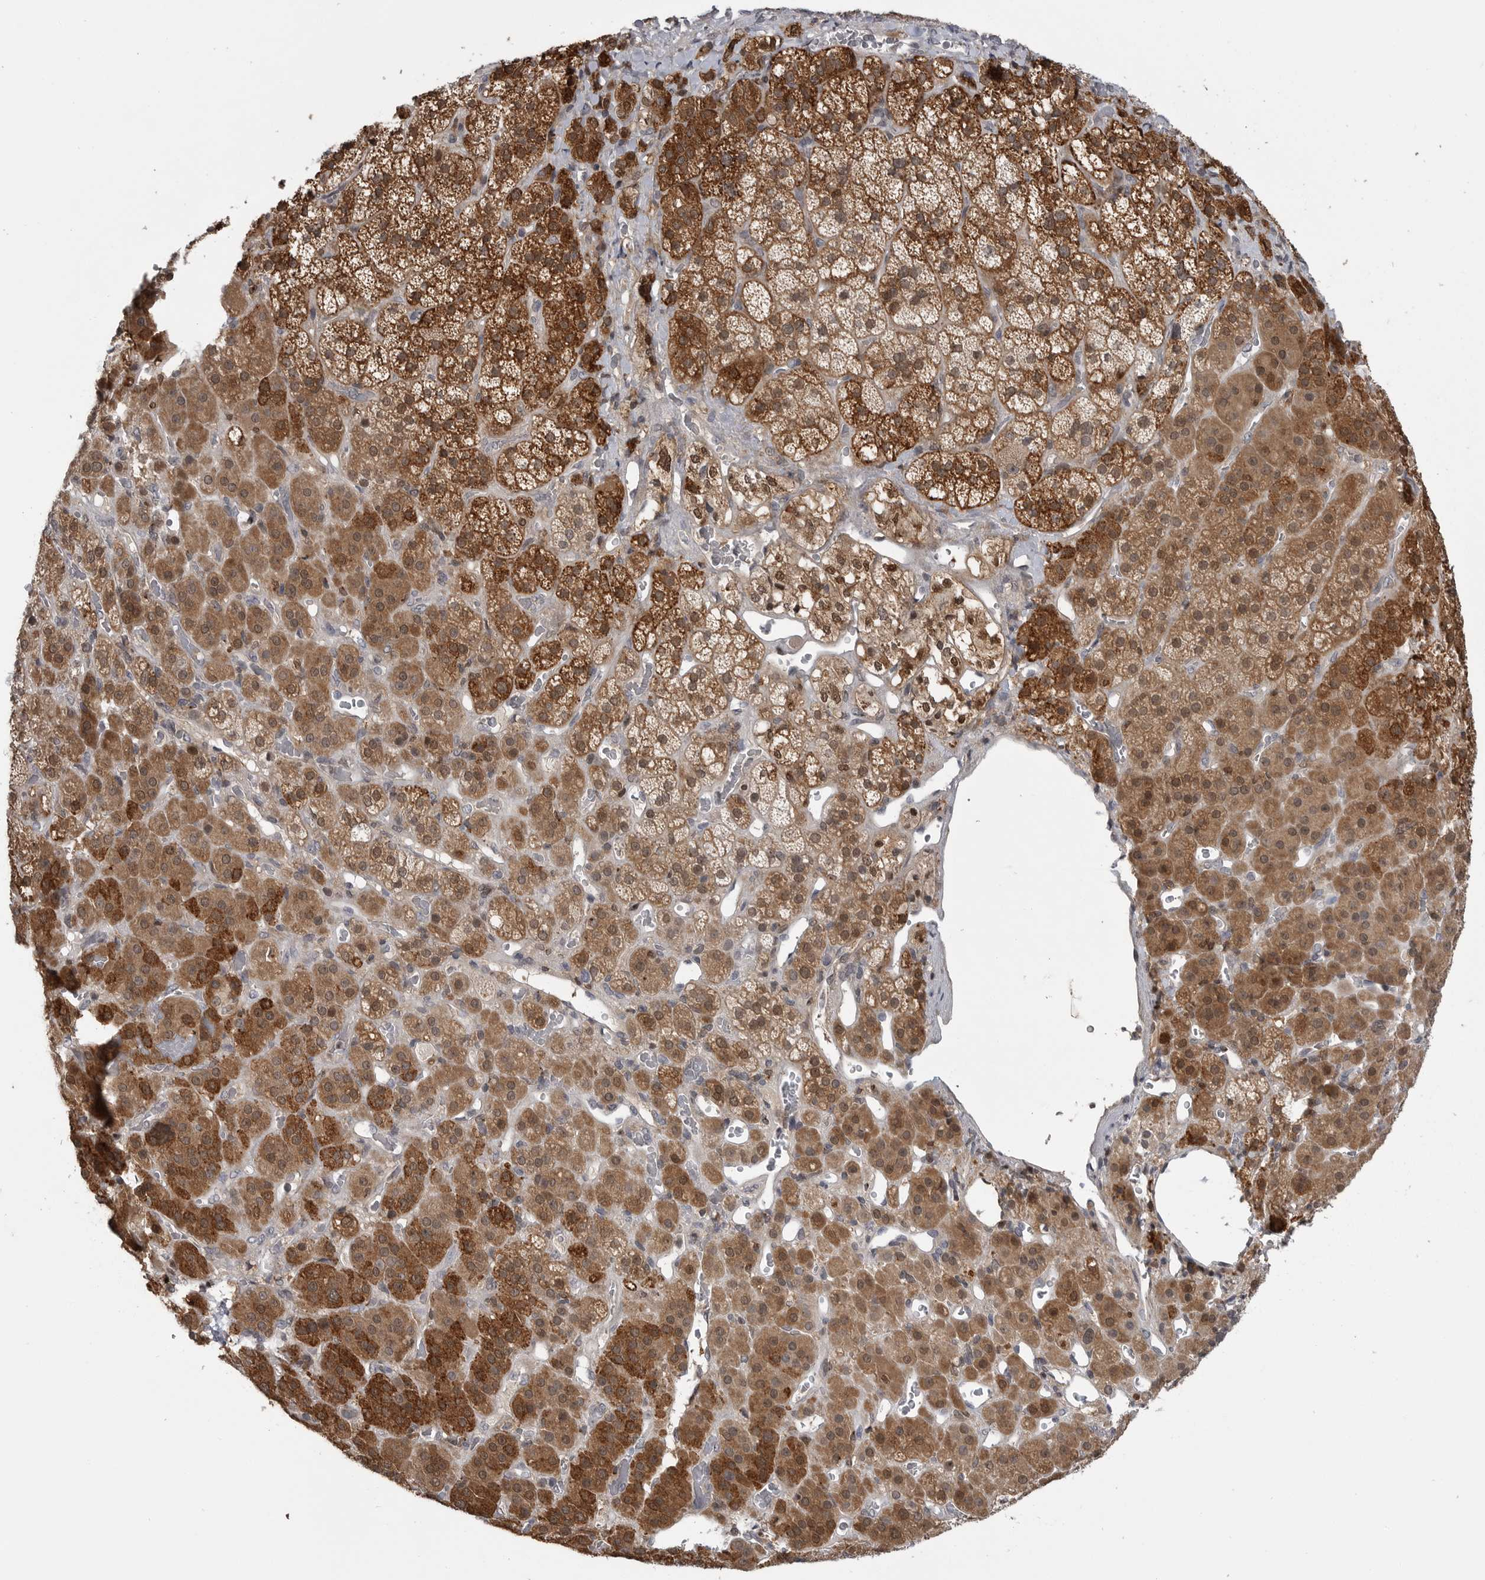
{"staining": {"intensity": "moderate", "quantity": ">75%", "location": "cytoplasmic/membranous,nuclear"}, "tissue": "adrenal gland", "cell_type": "Glandular cells", "image_type": "normal", "snomed": [{"axis": "morphology", "description": "Normal tissue, NOS"}, {"axis": "topography", "description": "Adrenal gland"}], "caption": "IHC staining of normal adrenal gland, which reveals medium levels of moderate cytoplasmic/membranous,nuclear staining in approximately >75% of glandular cells indicating moderate cytoplasmic/membranous,nuclear protein staining. The staining was performed using DAB (3,3'-diaminobenzidine) (brown) for protein detection and nuclei were counterstained in hematoxylin (blue).", "gene": "MAPK13", "patient": {"sex": "male", "age": 57}}